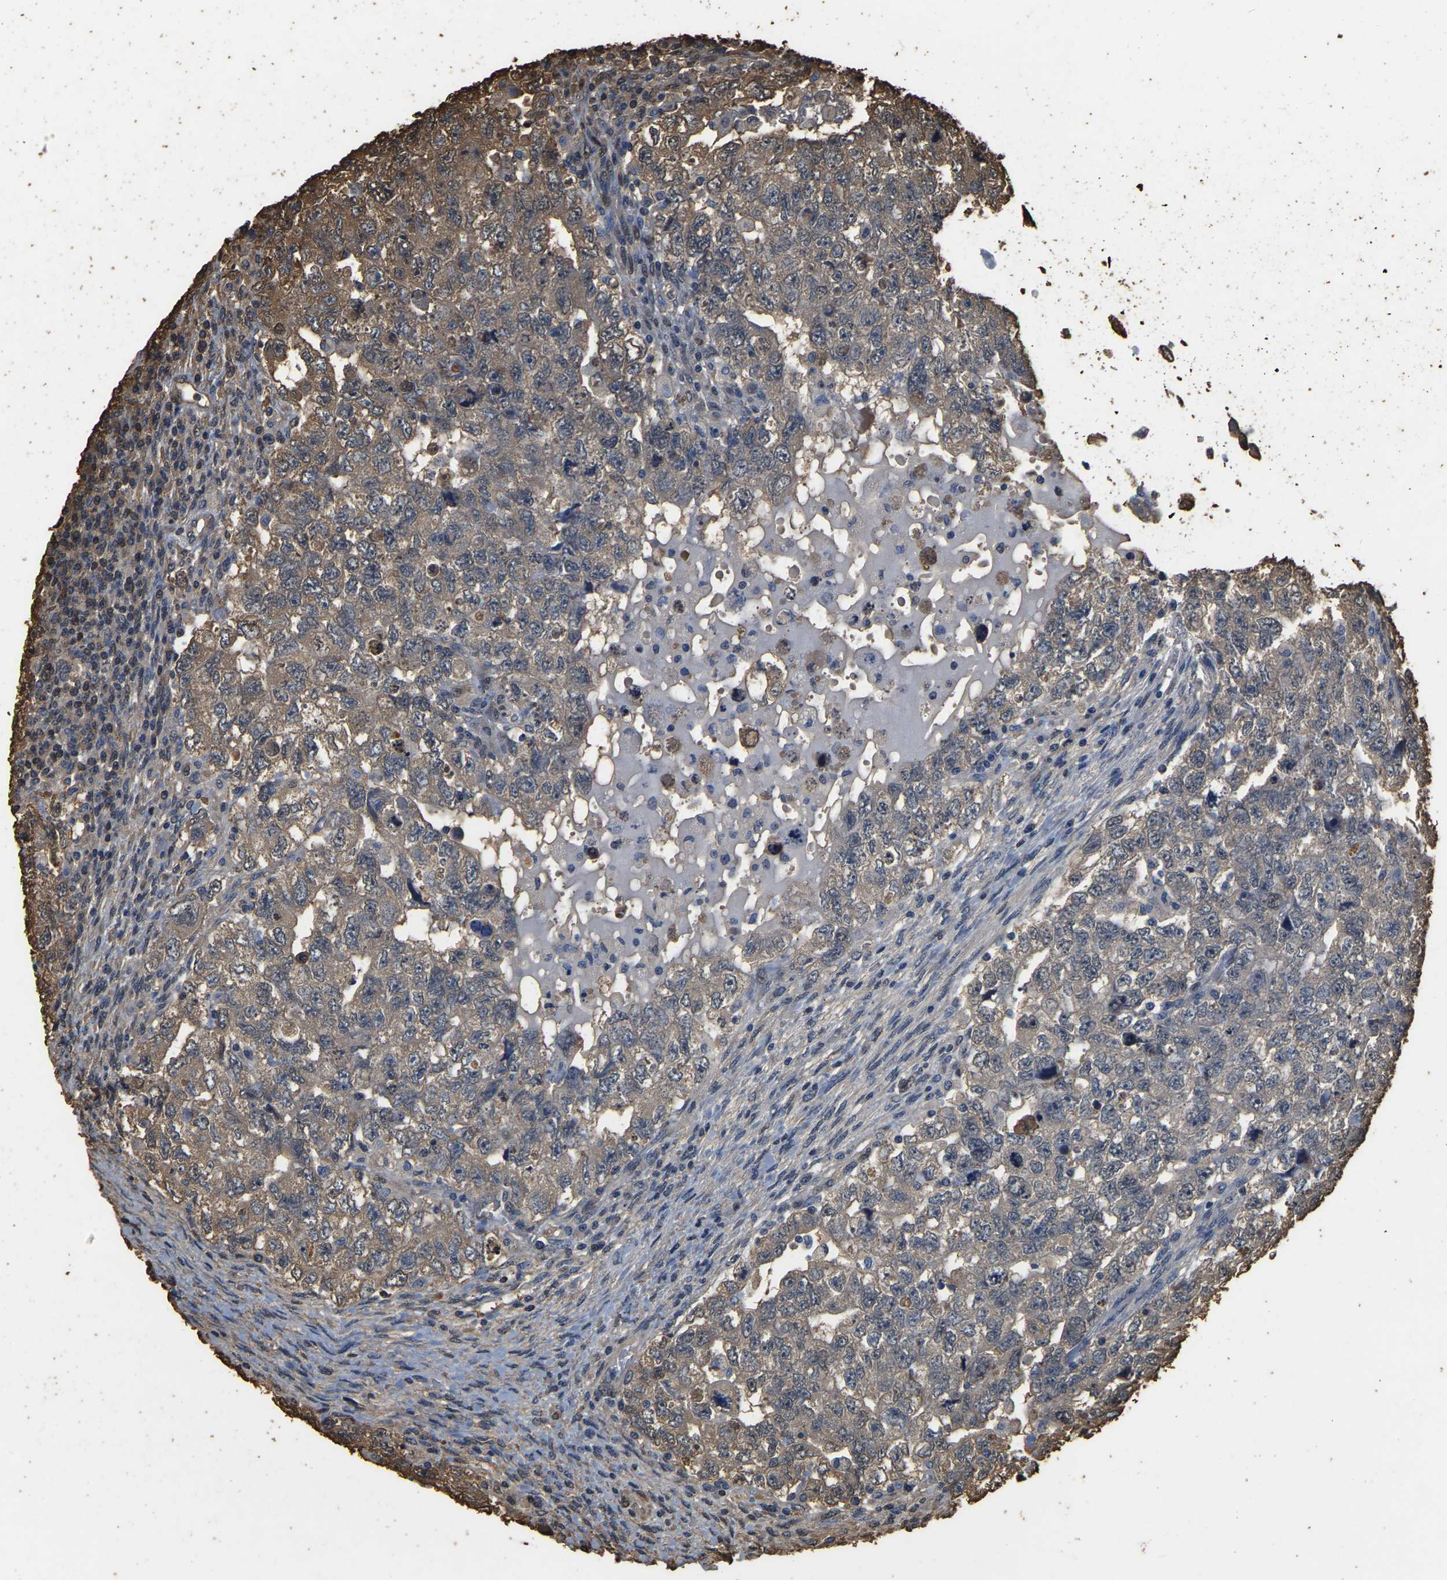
{"staining": {"intensity": "moderate", "quantity": ">75%", "location": "cytoplasmic/membranous"}, "tissue": "testis cancer", "cell_type": "Tumor cells", "image_type": "cancer", "snomed": [{"axis": "morphology", "description": "Carcinoma, Embryonal, NOS"}, {"axis": "topography", "description": "Testis"}], "caption": "Approximately >75% of tumor cells in human testis cancer demonstrate moderate cytoplasmic/membranous protein staining as visualized by brown immunohistochemical staining.", "gene": "LDHB", "patient": {"sex": "male", "age": 36}}